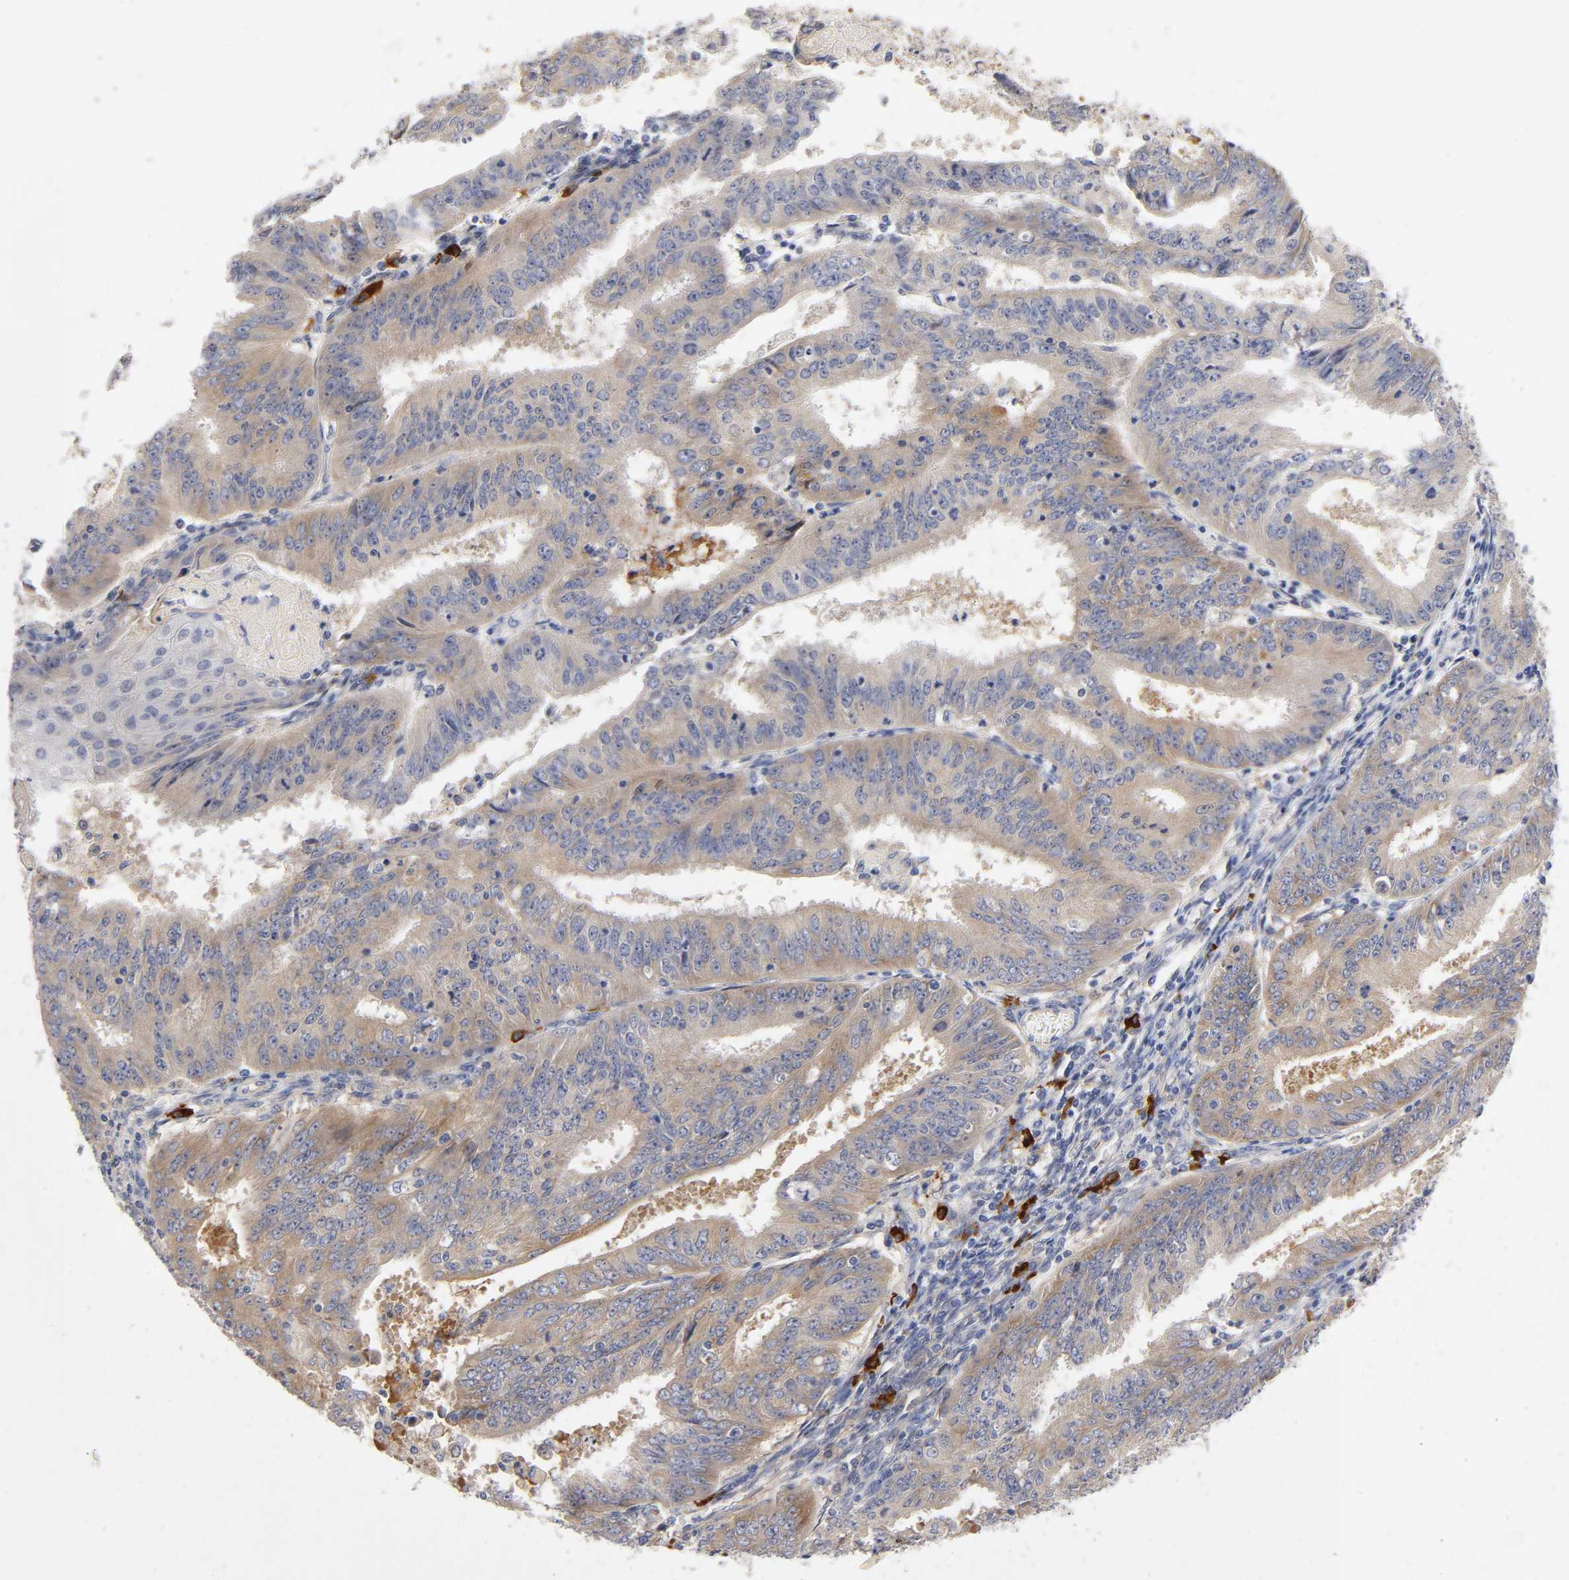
{"staining": {"intensity": "moderate", "quantity": "25%-75%", "location": "cytoplasmic/membranous"}, "tissue": "endometrial cancer", "cell_type": "Tumor cells", "image_type": "cancer", "snomed": [{"axis": "morphology", "description": "Adenocarcinoma, NOS"}, {"axis": "topography", "description": "Endometrium"}], "caption": "Immunohistochemical staining of endometrial cancer shows medium levels of moderate cytoplasmic/membranous protein expression in about 25%-75% of tumor cells.", "gene": "NOVA1", "patient": {"sex": "female", "age": 42}}